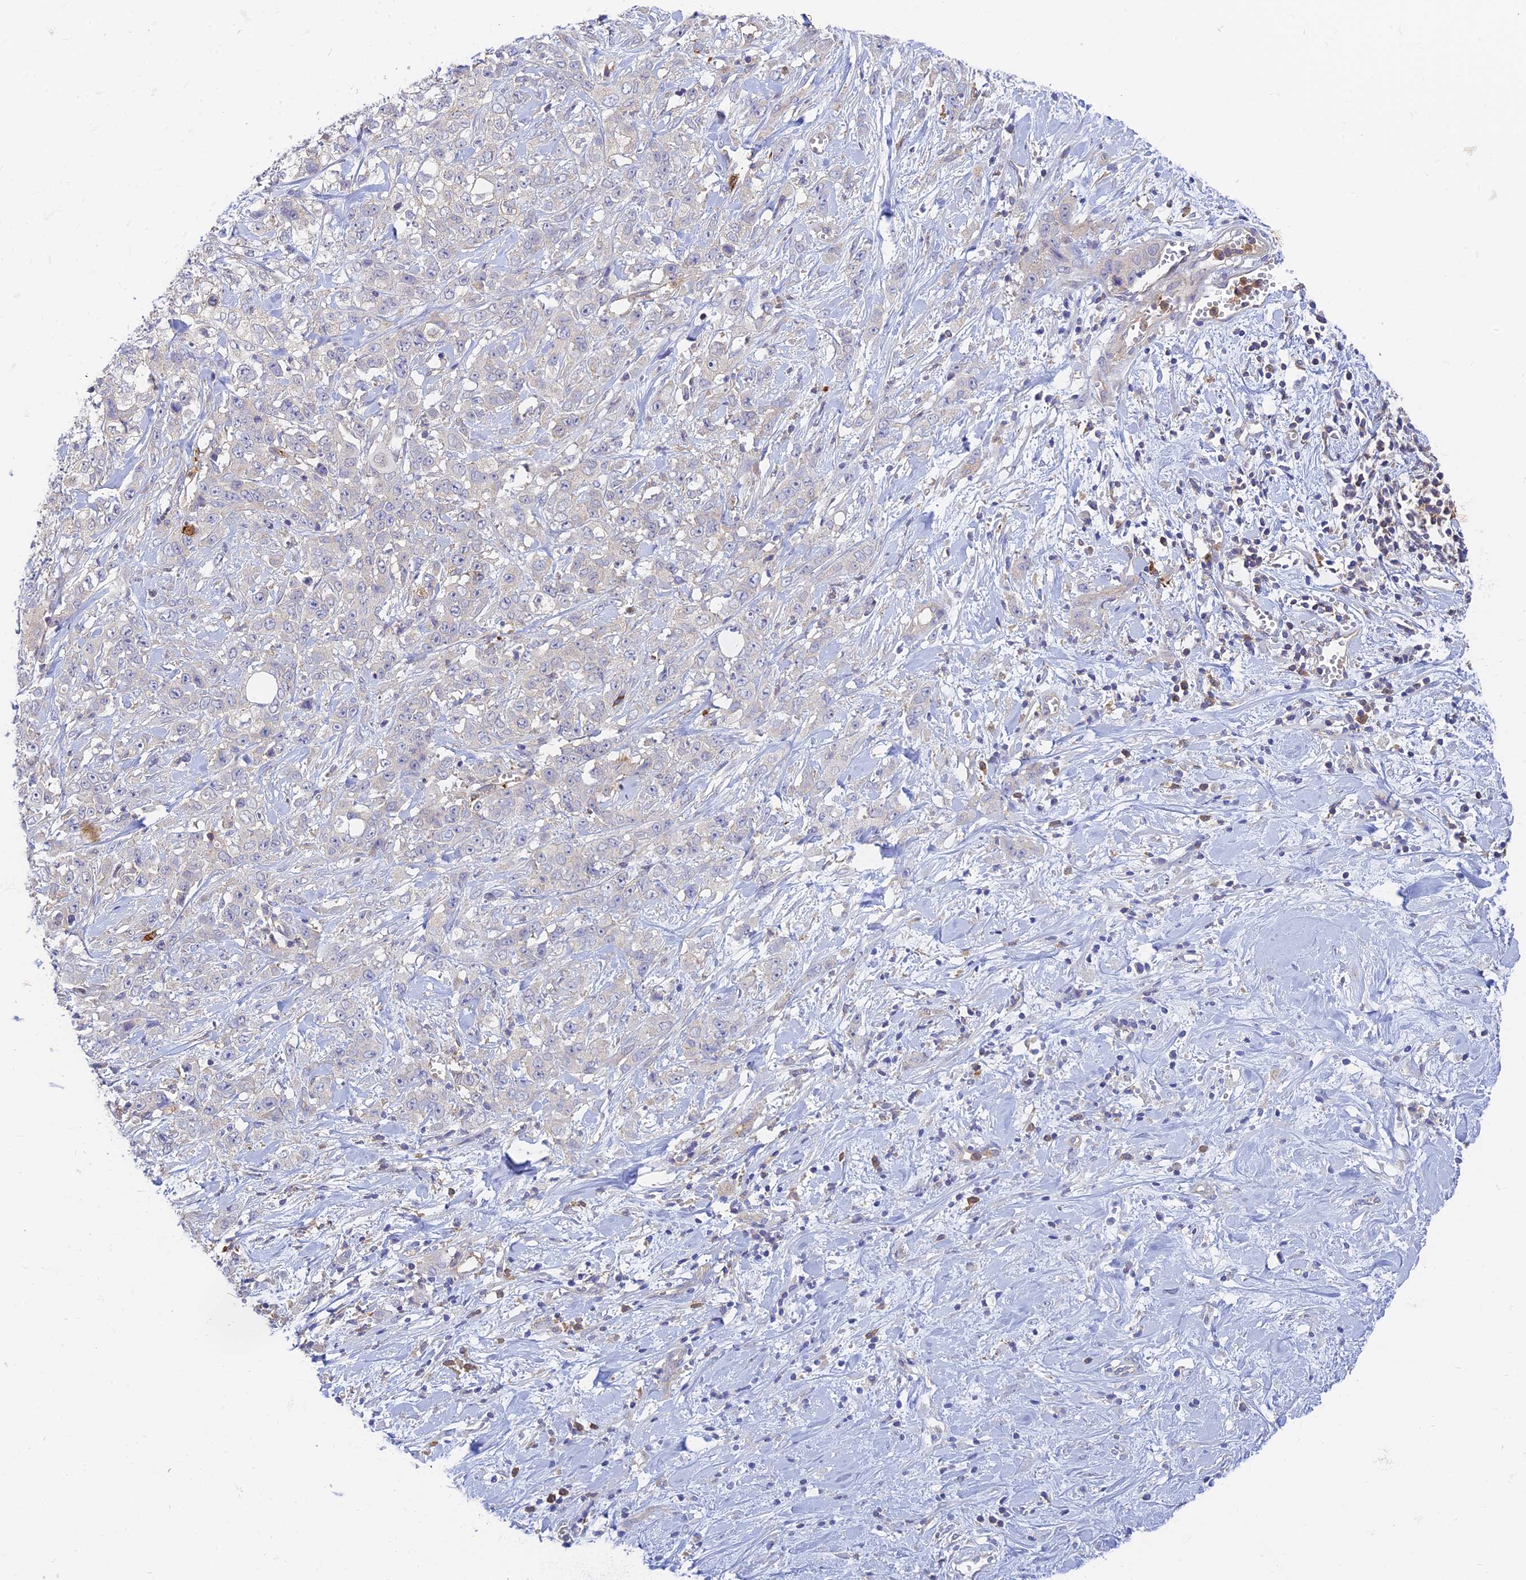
{"staining": {"intensity": "negative", "quantity": "none", "location": "none"}, "tissue": "stomach cancer", "cell_type": "Tumor cells", "image_type": "cancer", "snomed": [{"axis": "morphology", "description": "Adenocarcinoma, NOS"}, {"axis": "topography", "description": "Stomach, upper"}], "caption": "A high-resolution photomicrograph shows immunohistochemistry staining of stomach cancer (adenocarcinoma), which exhibits no significant staining in tumor cells.", "gene": "STRN4", "patient": {"sex": "male", "age": 62}}